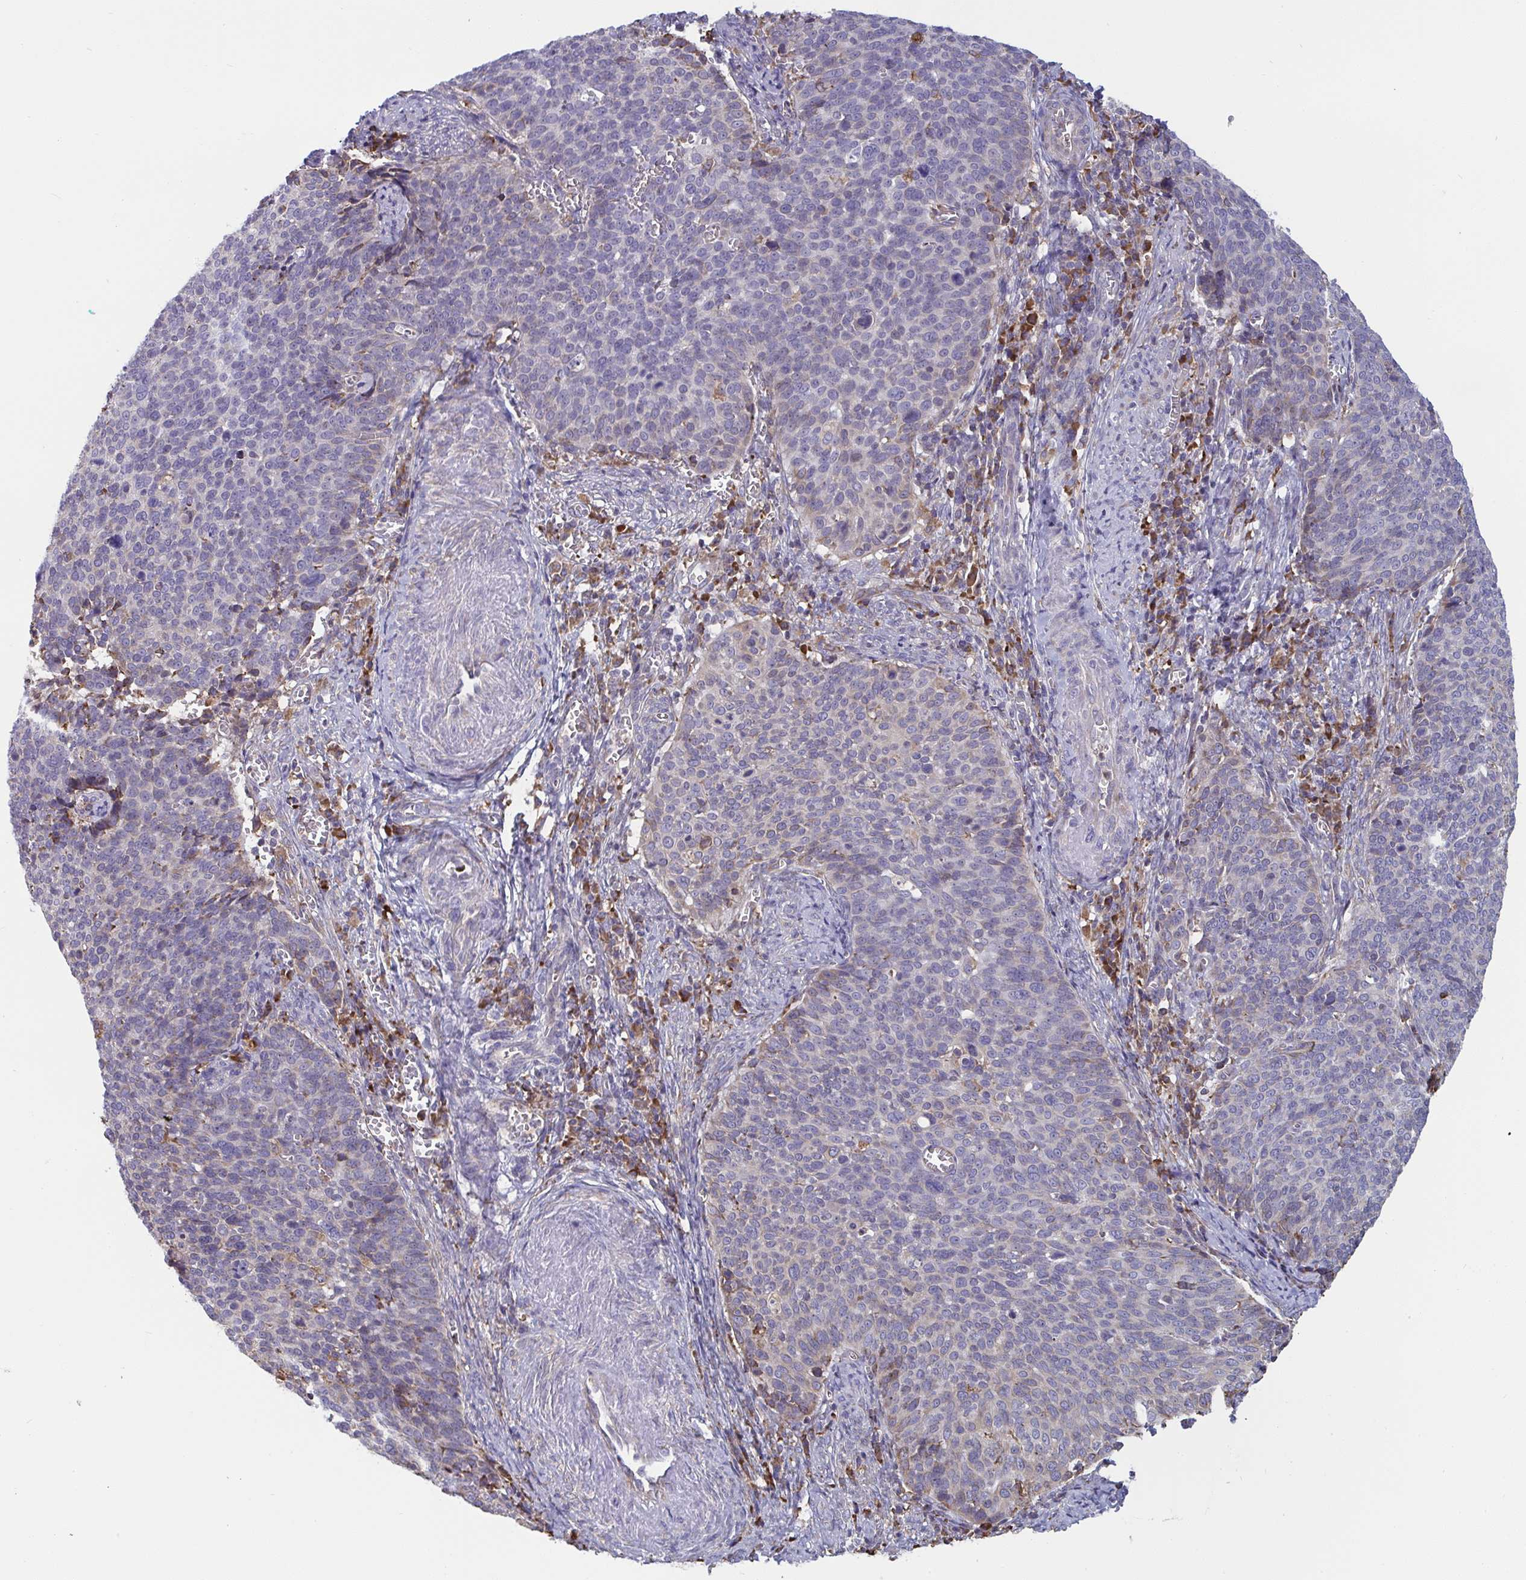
{"staining": {"intensity": "negative", "quantity": "none", "location": "none"}, "tissue": "cervical cancer", "cell_type": "Tumor cells", "image_type": "cancer", "snomed": [{"axis": "morphology", "description": "Normal tissue, NOS"}, {"axis": "morphology", "description": "Squamous cell carcinoma, NOS"}, {"axis": "topography", "description": "Cervix"}], "caption": "High power microscopy histopathology image of an immunohistochemistry (IHC) image of squamous cell carcinoma (cervical), revealing no significant staining in tumor cells.", "gene": "MYMK", "patient": {"sex": "female", "age": 39}}